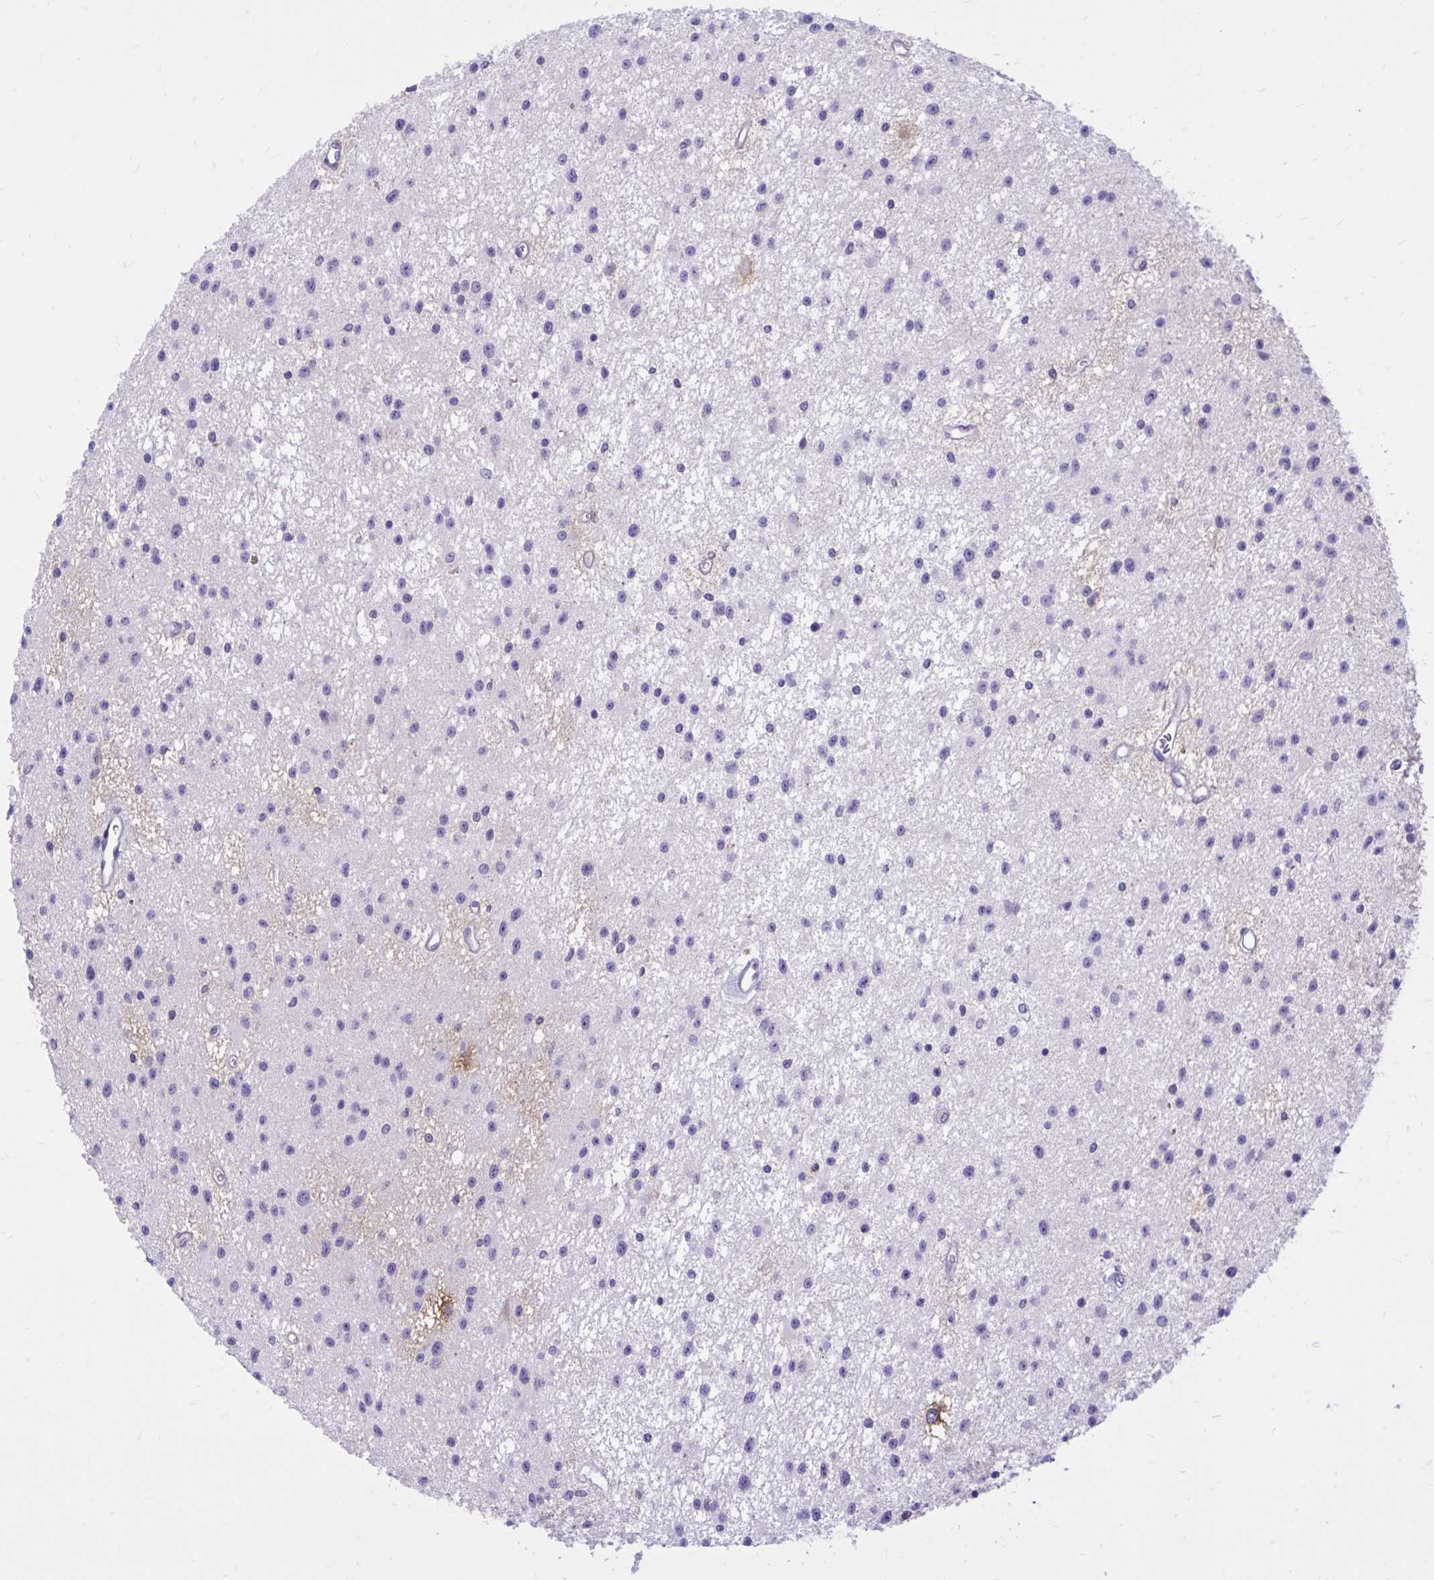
{"staining": {"intensity": "negative", "quantity": "none", "location": "none"}, "tissue": "glioma", "cell_type": "Tumor cells", "image_type": "cancer", "snomed": [{"axis": "morphology", "description": "Glioma, malignant, Low grade"}, {"axis": "topography", "description": "Brain"}], "caption": "This is a photomicrograph of immunohistochemistry (IHC) staining of malignant glioma (low-grade), which shows no positivity in tumor cells.", "gene": "CXCL8", "patient": {"sex": "male", "age": 43}}